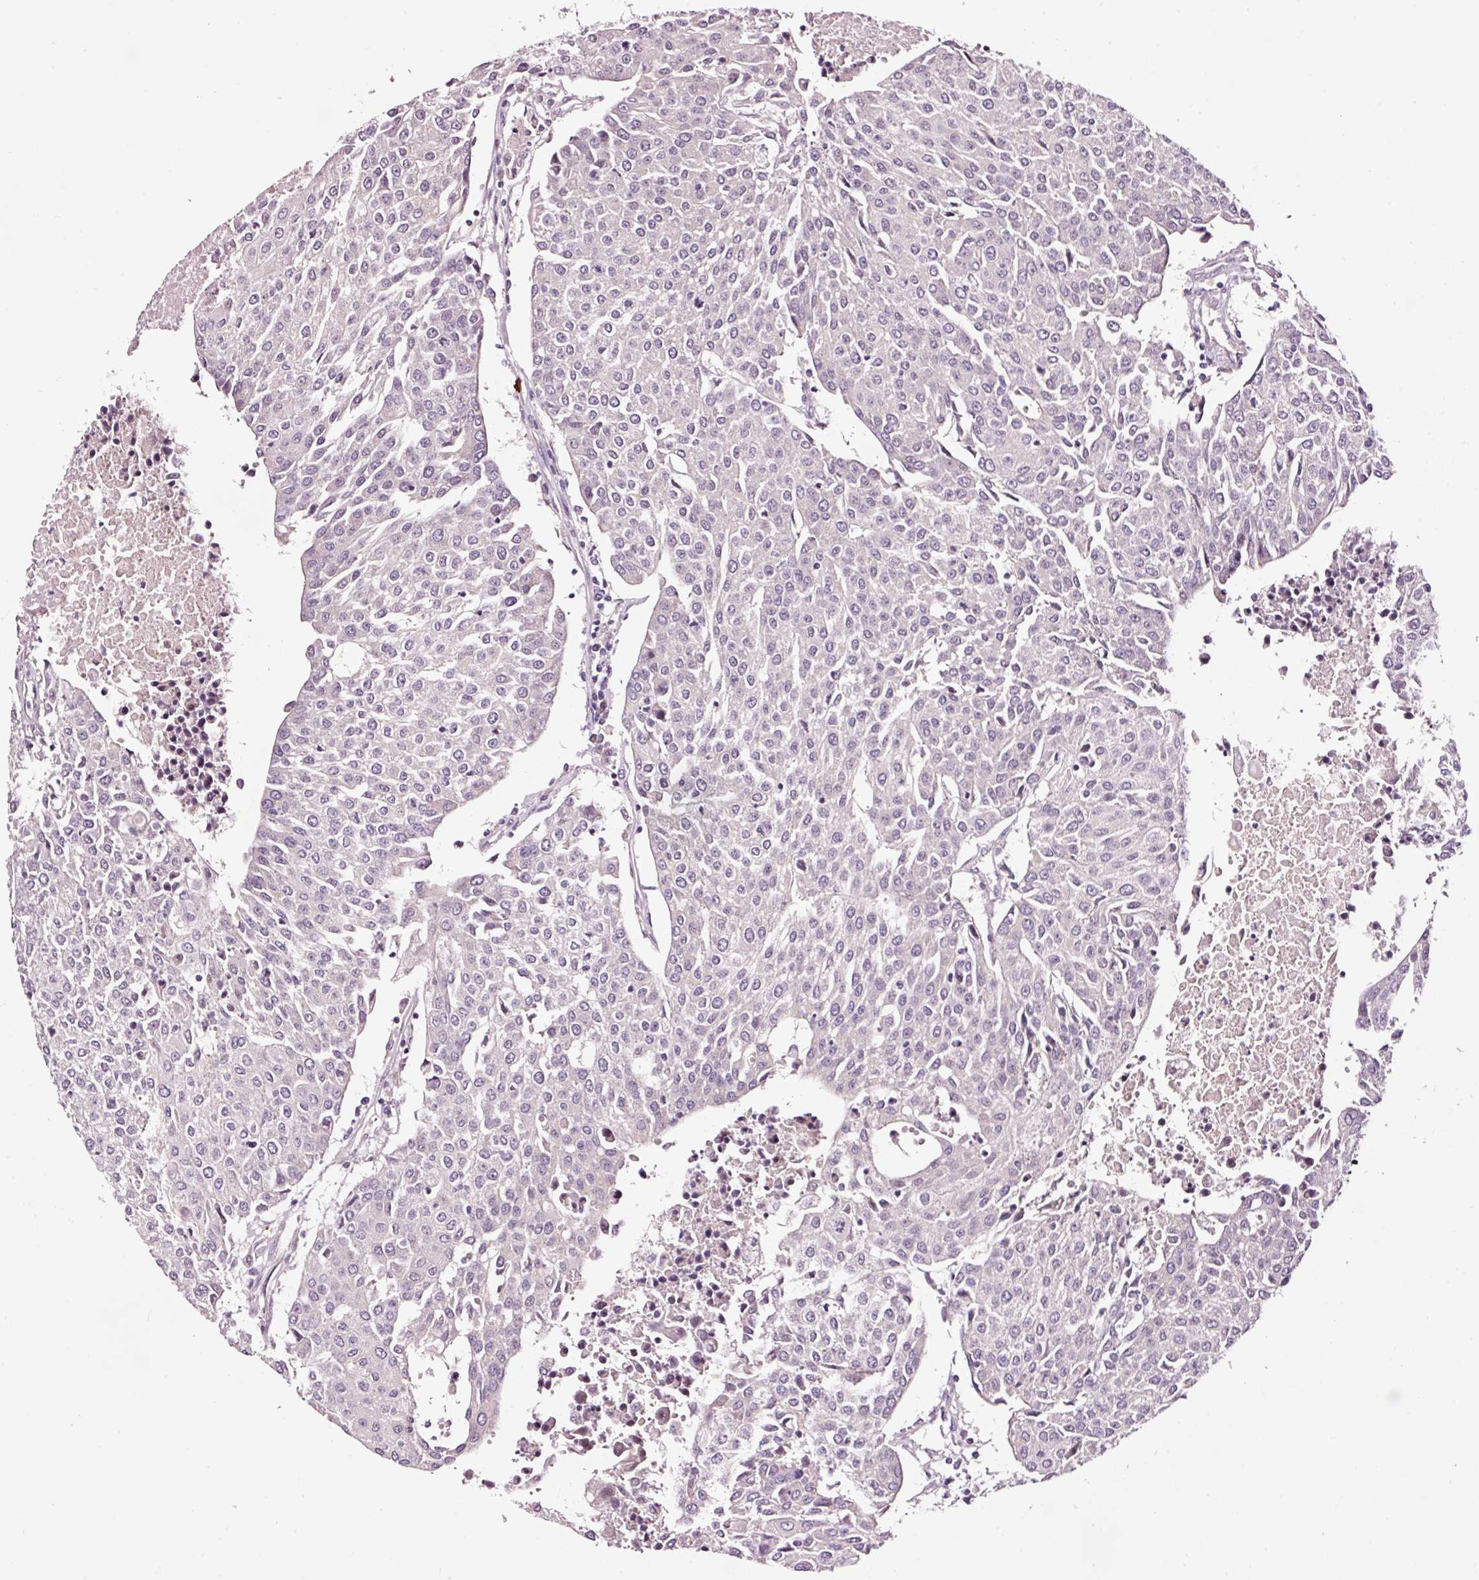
{"staining": {"intensity": "negative", "quantity": "none", "location": "none"}, "tissue": "urothelial cancer", "cell_type": "Tumor cells", "image_type": "cancer", "snomed": [{"axis": "morphology", "description": "Urothelial carcinoma, High grade"}, {"axis": "topography", "description": "Urinary bladder"}], "caption": "Urothelial carcinoma (high-grade) was stained to show a protein in brown. There is no significant expression in tumor cells.", "gene": "UTP14A", "patient": {"sex": "female", "age": 85}}